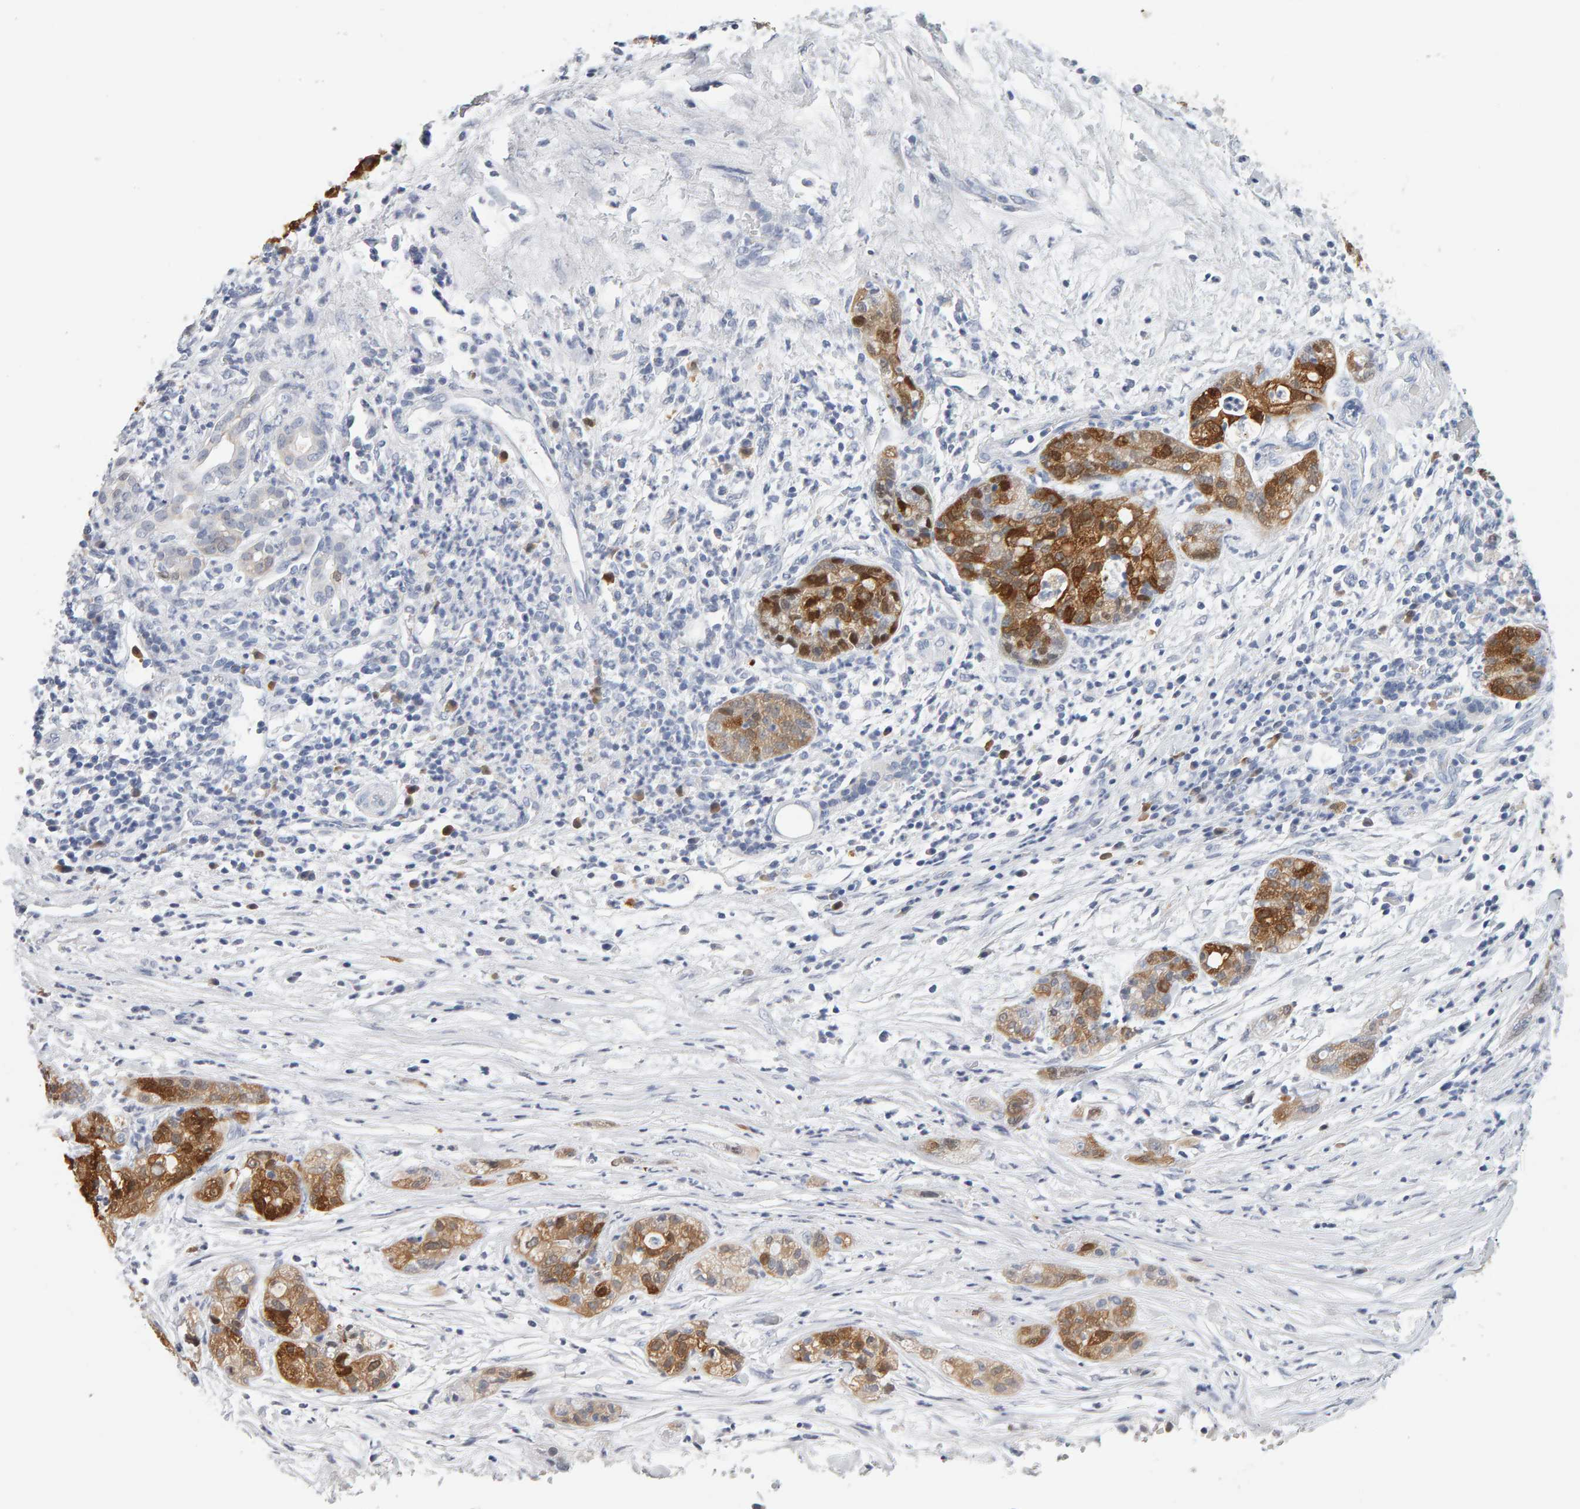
{"staining": {"intensity": "moderate", "quantity": ">75%", "location": "cytoplasmic/membranous"}, "tissue": "pancreatic cancer", "cell_type": "Tumor cells", "image_type": "cancer", "snomed": [{"axis": "morphology", "description": "Adenocarcinoma, NOS"}, {"axis": "topography", "description": "Pancreas"}], "caption": "Protein staining of pancreatic cancer tissue displays moderate cytoplasmic/membranous positivity in about >75% of tumor cells.", "gene": "CTH", "patient": {"sex": "female", "age": 78}}